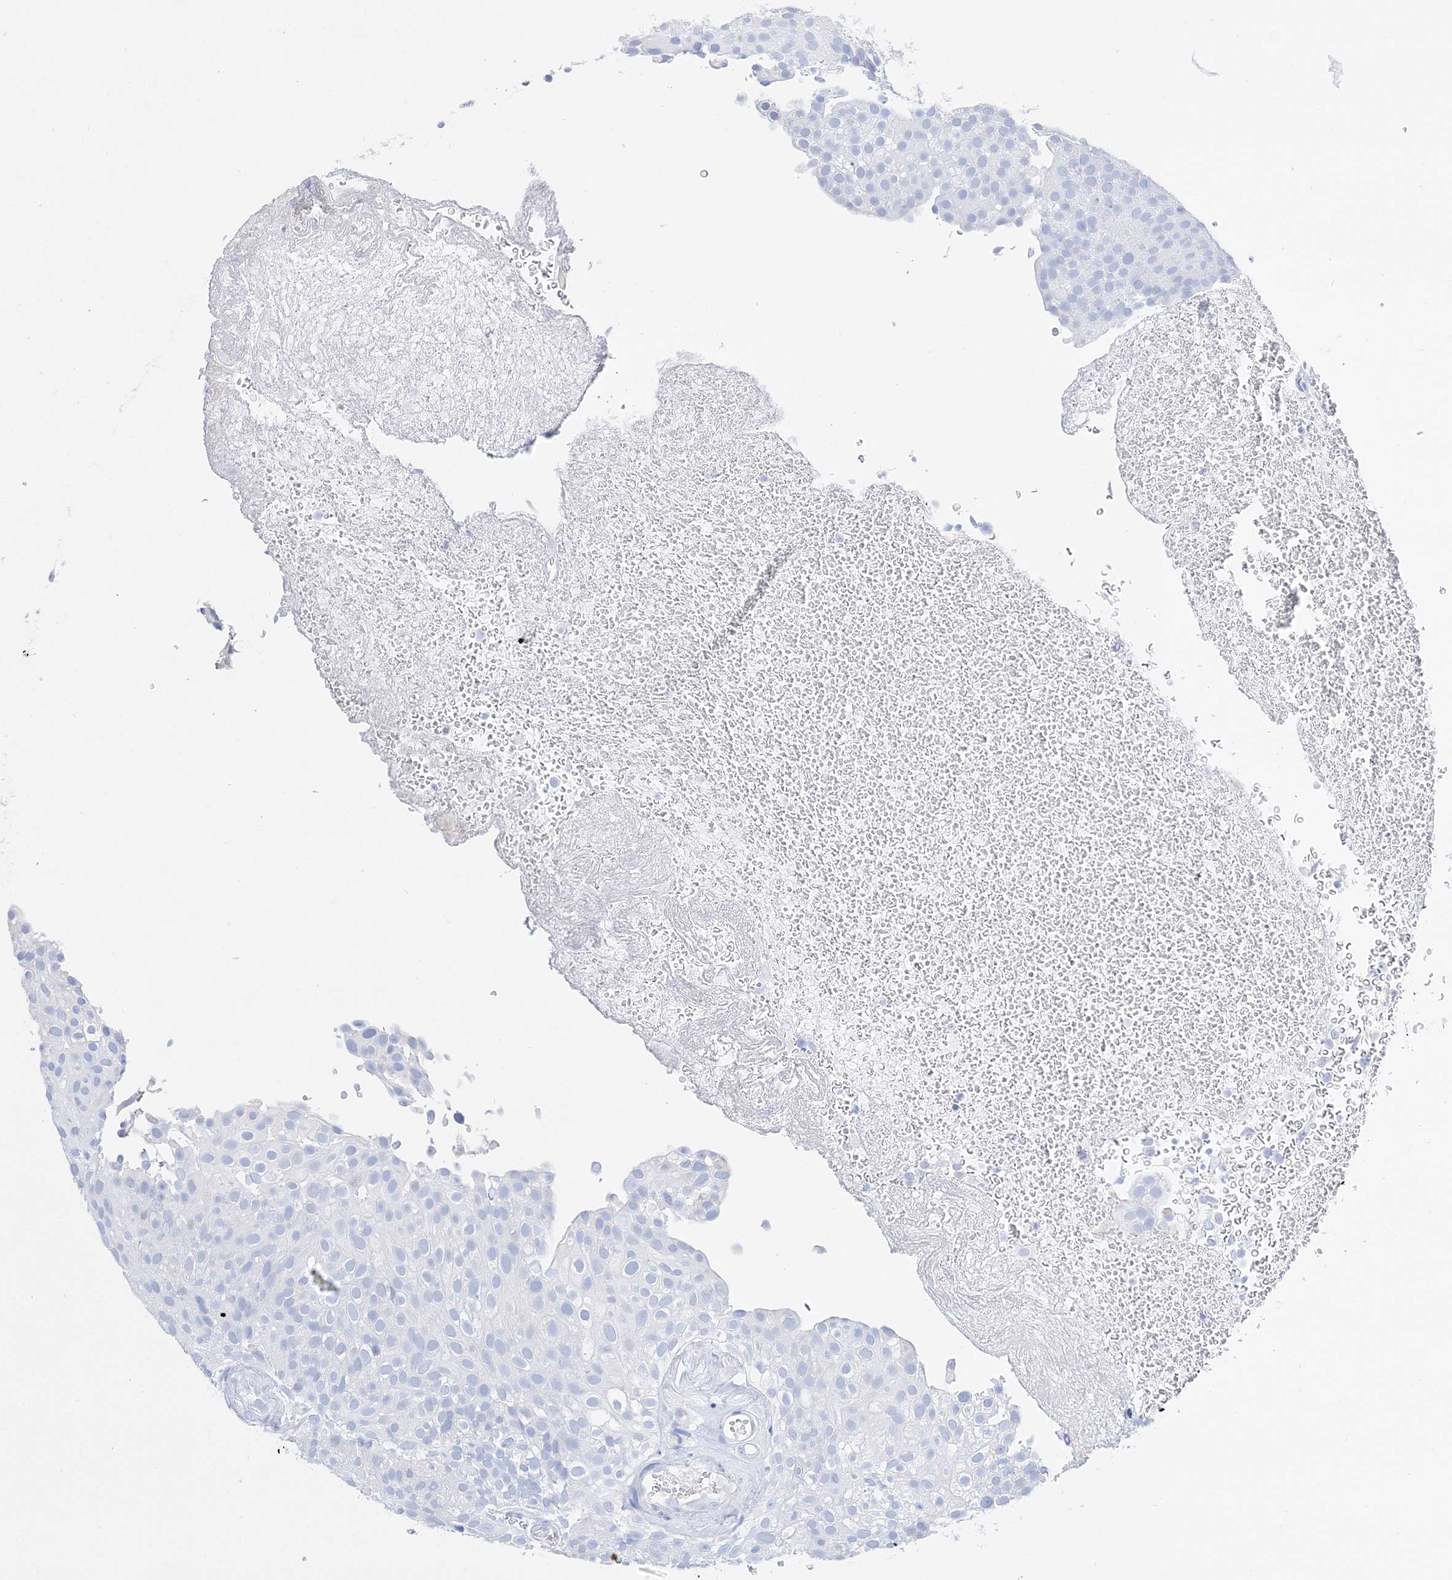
{"staining": {"intensity": "negative", "quantity": "none", "location": "none"}, "tissue": "urothelial cancer", "cell_type": "Tumor cells", "image_type": "cancer", "snomed": [{"axis": "morphology", "description": "Urothelial carcinoma, Low grade"}, {"axis": "topography", "description": "Urinary bladder"}], "caption": "Low-grade urothelial carcinoma was stained to show a protein in brown. There is no significant expression in tumor cells.", "gene": "TSPYL6", "patient": {"sex": "male", "age": 78}}